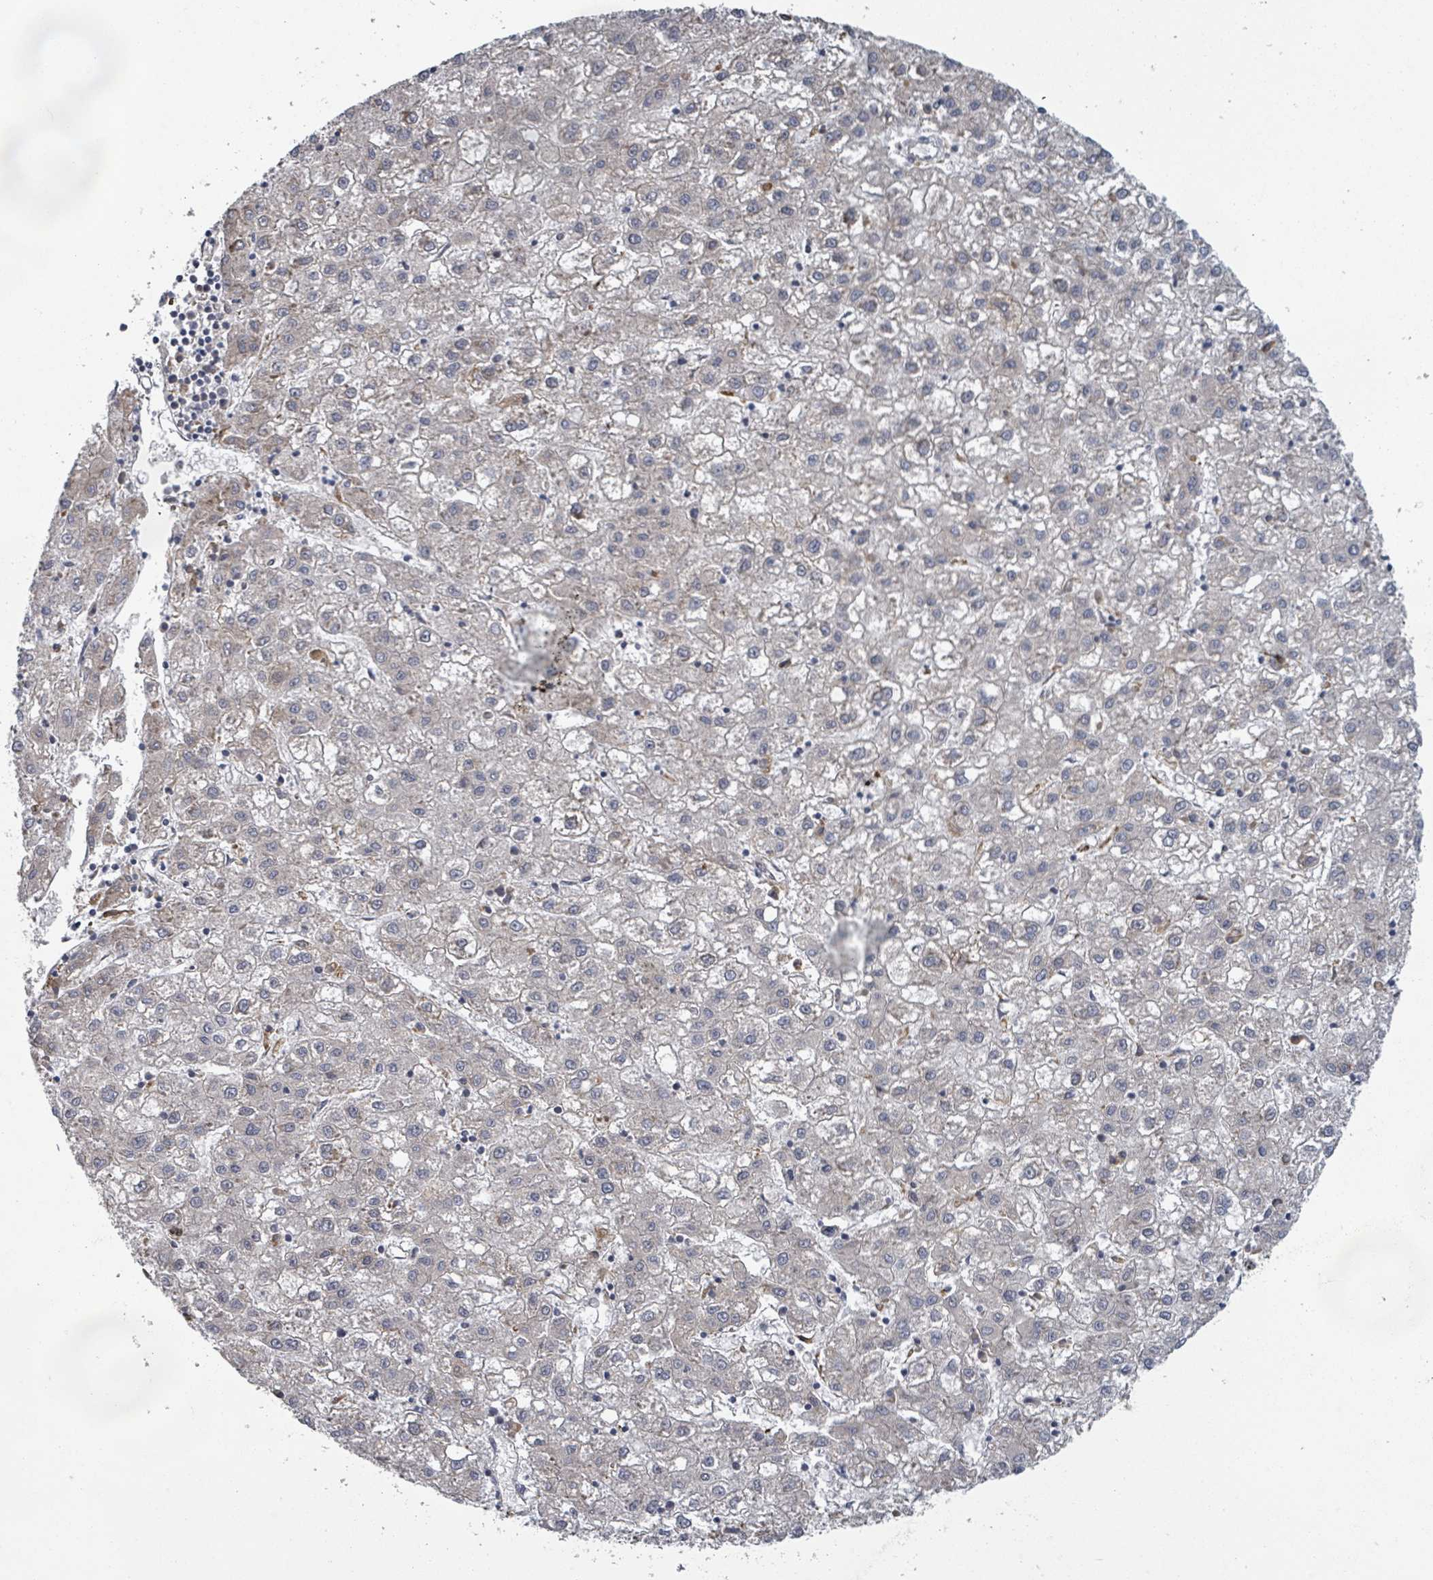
{"staining": {"intensity": "negative", "quantity": "none", "location": "none"}, "tissue": "liver cancer", "cell_type": "Tumor cells", "image_type": "cancer", "snomed": [{"axis": "morphology", "description": "Carcinoma, Hepatocellular, NOS"}, {"axis": "topography", "description": "Liver"}], "caption": "This is an immunohistochemistry (IHC) image of human liver cancer. There is no positivity in tumor cells.", "gene": "SHROOM2", "patient": {"sex": "male", "age": 72}}